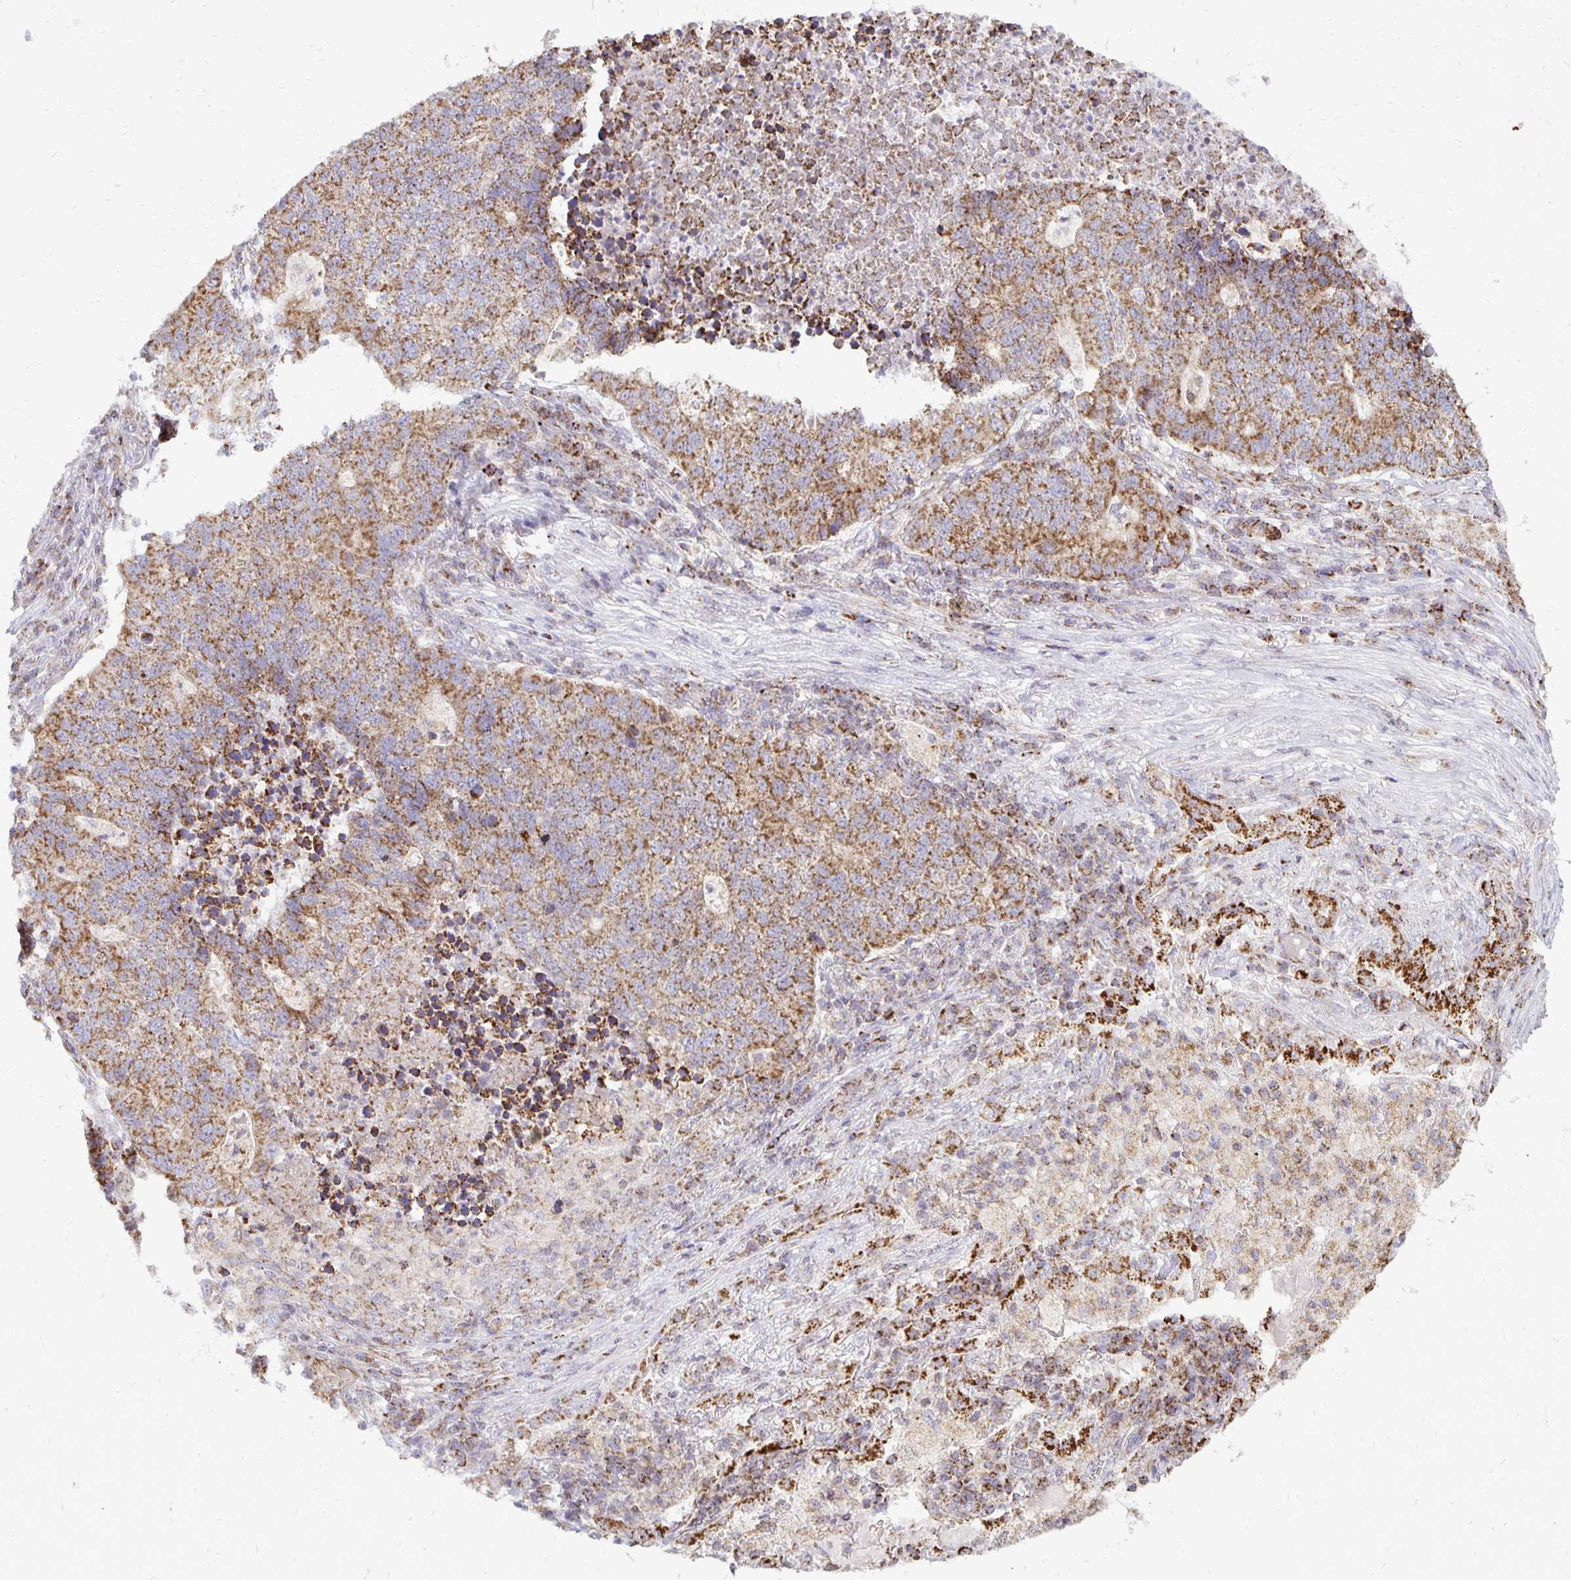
{"staining": {"intensity": "moderate", "quantity": ">75%", "location": "cytoplasmic/membranous"}, "tissue": "lung cancer", "cell_type": "Tumor cells", "image_type": "cancer", "snomed": [{"axis": "morphology", "description": "Adenocarcinoma, NOS"}, {"axis": "topography", "description": "Lung"}], "caption": "About >75% of tumor cells in human lung cancer (adenocarcinoma) show moderate cytoplasmic/membranous protein staining as visualized by brown immunohistochemical staining.", "gene": "IER3", "patient": {"sex": "male", "age": 57}}